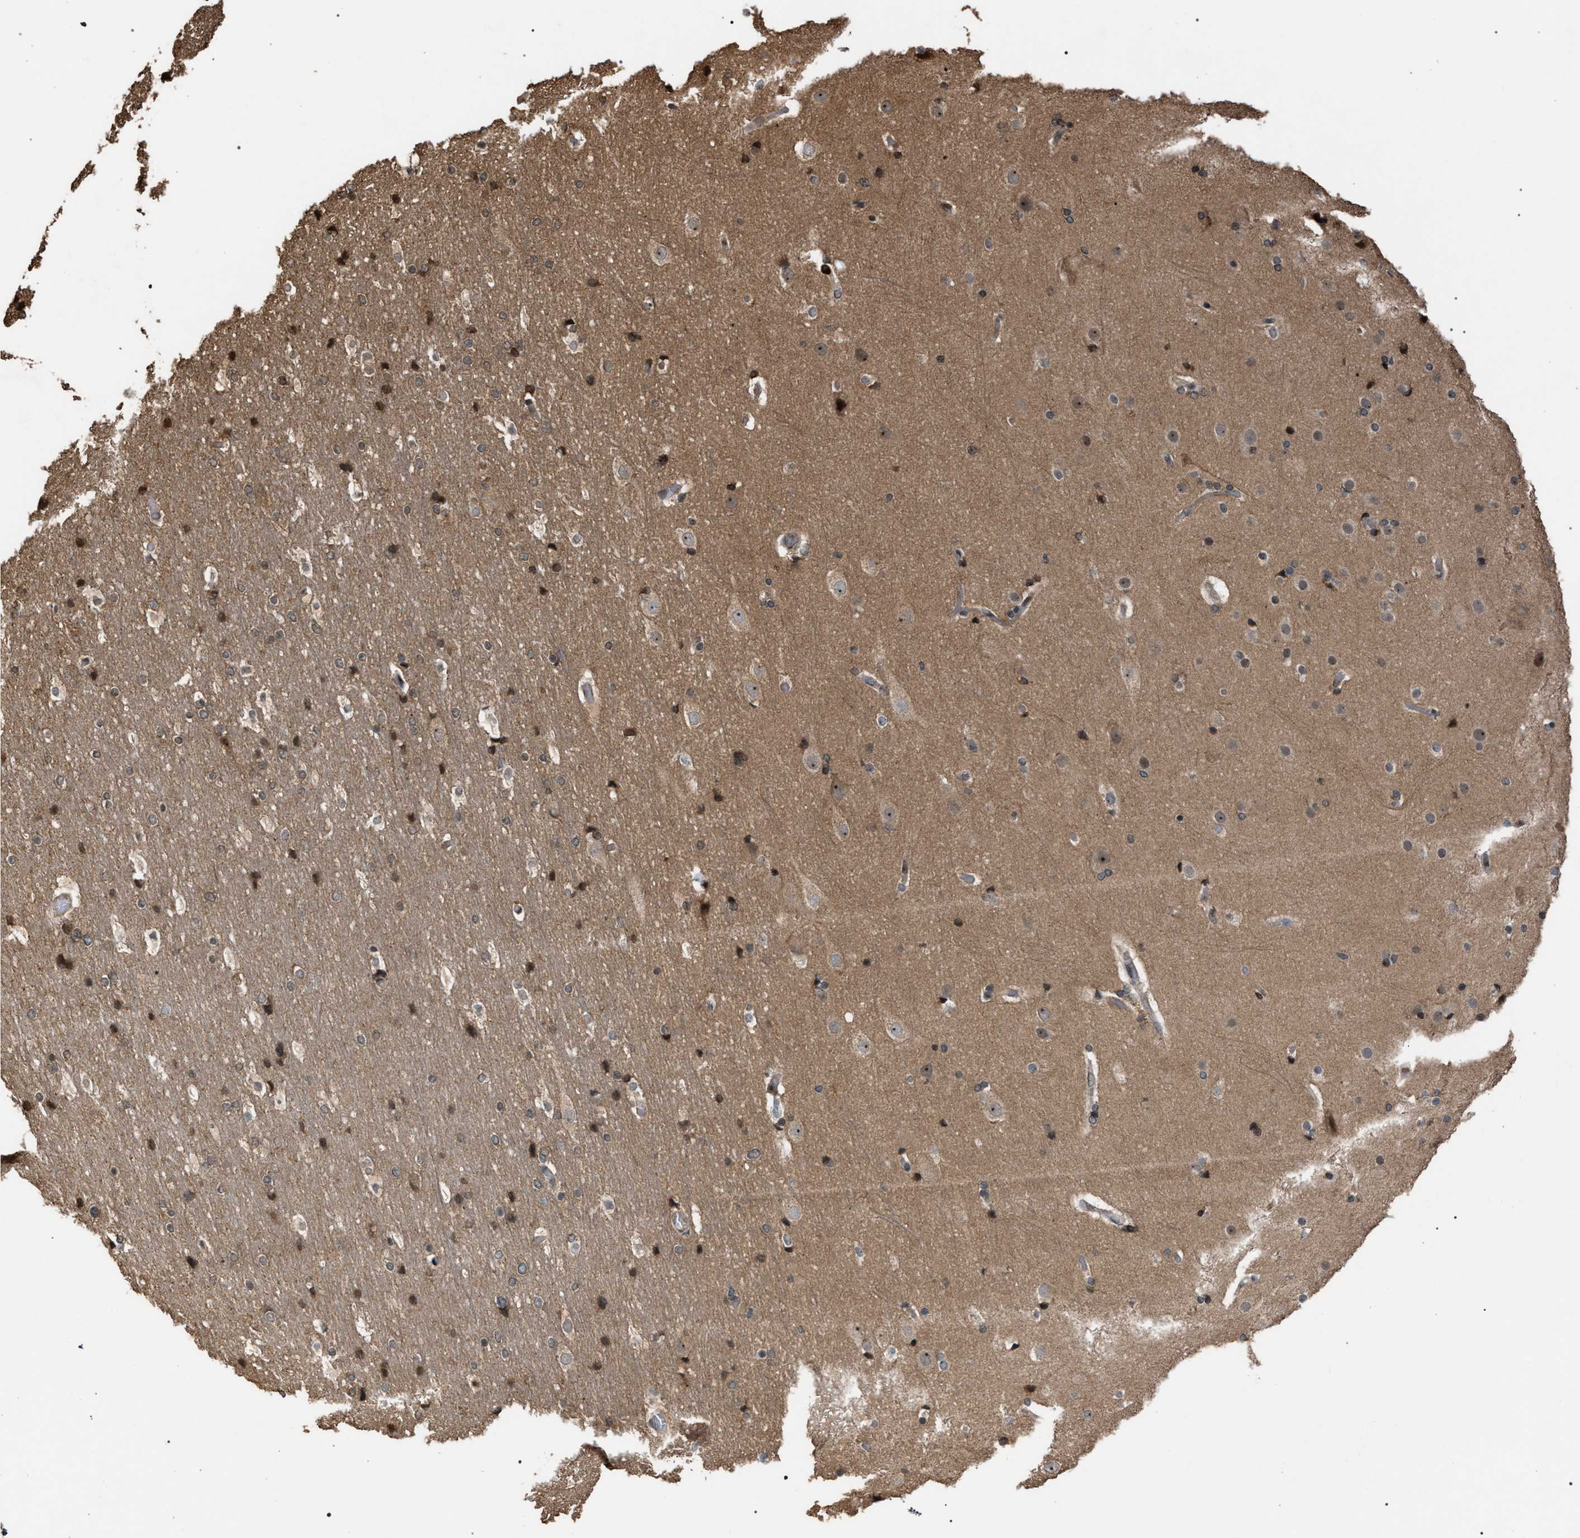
{"staining": {"intensity": "weak", "quantity": "25%-75%", "location": "cytoplasmic/membranous"}, "tissue": "cerebral cortex", "cell_type": "Endothelial cells", "image_type": "normal", "snomed": [{"axis": "morphology", "description": "Normal tissue, NOS"}, {"axis": "topography", "description": "Cerebral cortex"}], "caption": "The photomicrograph displays immunohistochemical staining of normal cerebral cortex. There is weak cytoplasmic/membranous staining is seen in approximately 25%-75% of endothelial cells. The staining was performed using DAB (3,3'-diaminobenzidine), with brown indicating positive protein expression. Nuclei are stained blue with hematoxylin.", "gene": "IRAK4", "patient": {"sex": "male", "age": 57}}